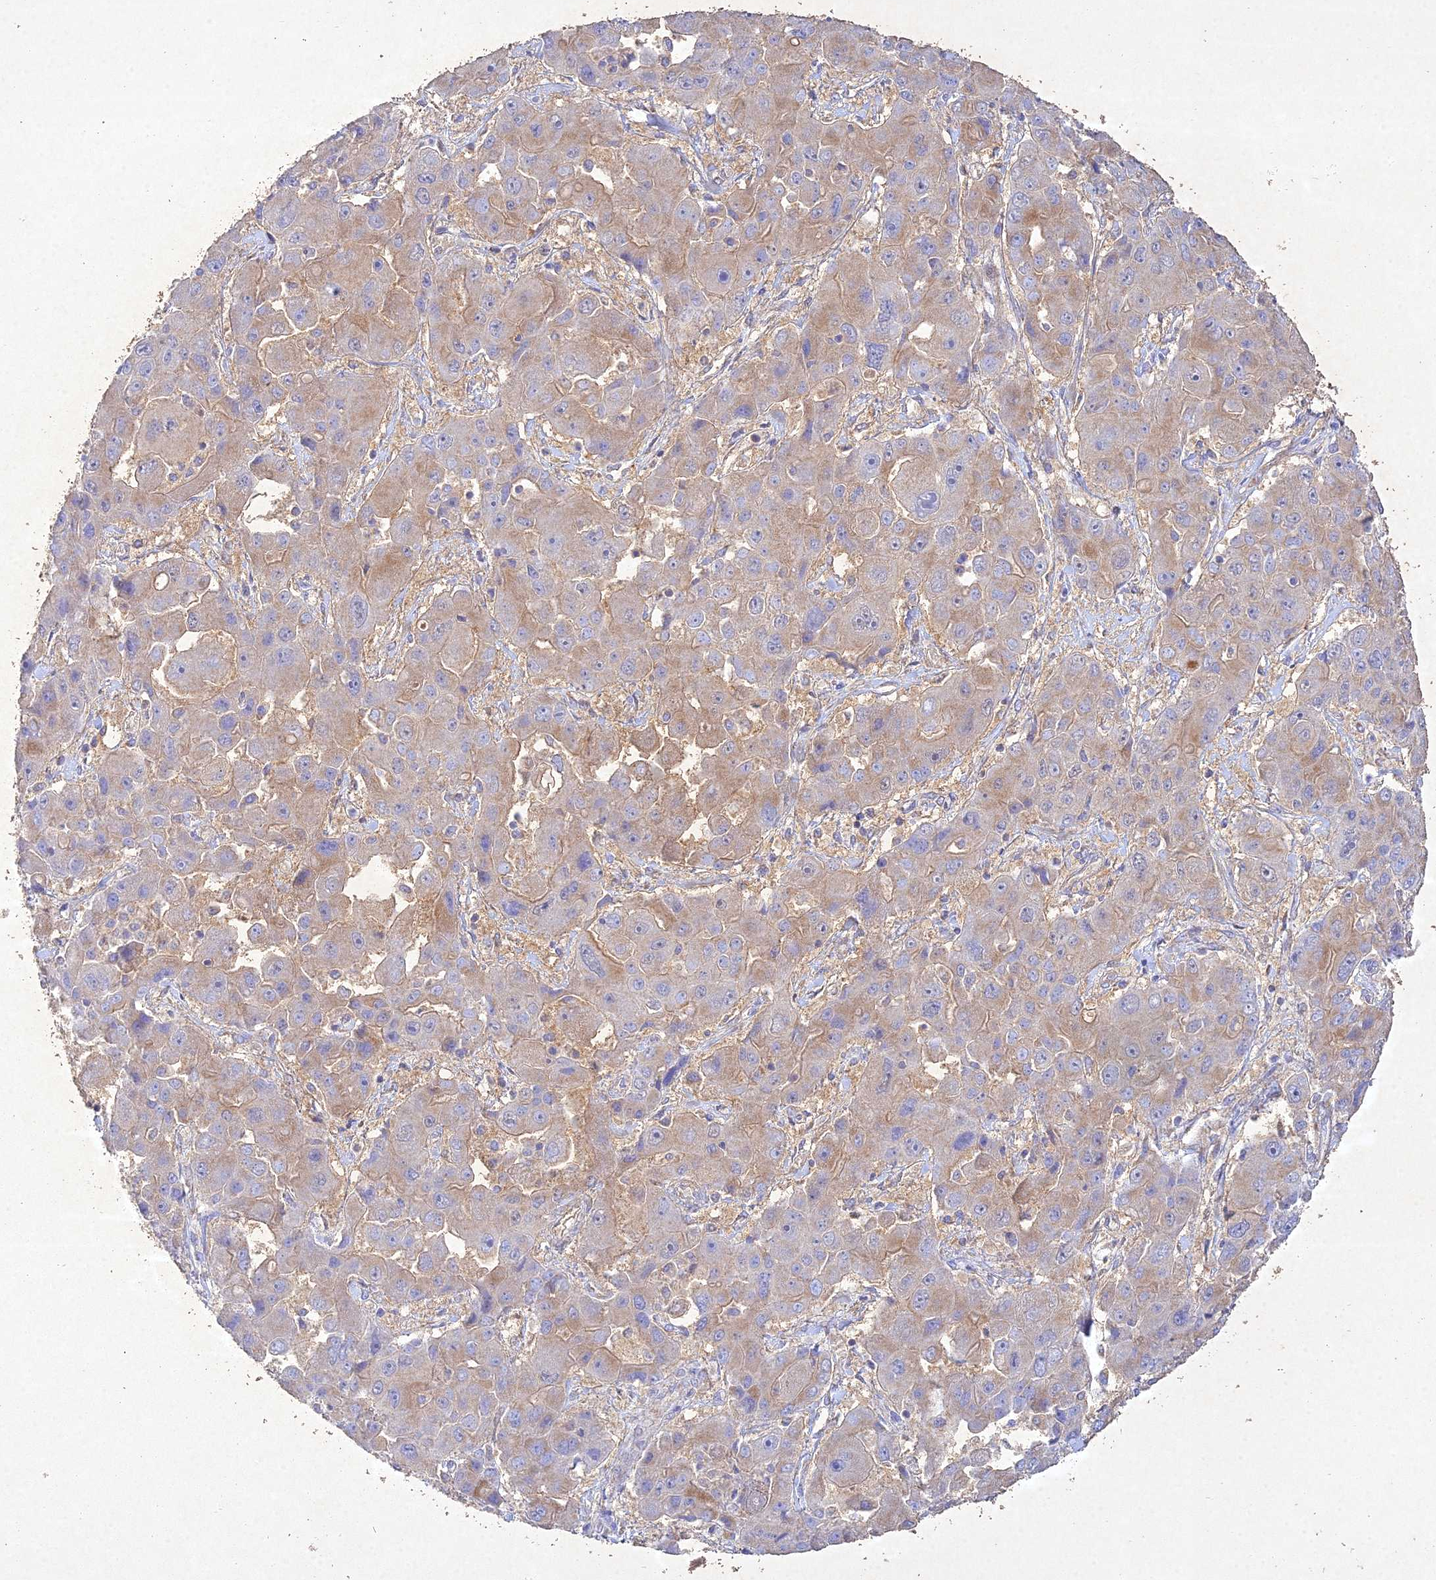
{"staining": {"intensity": "weak", "quantity": ">75%", "location": "cytoplasmic/membranous"}, "tissue": "liver cancer", "cell_type": "Tumor cells", "image_type": "cancer", "snomed": [{"axis": "morphology", "description": "Cholangiocarcinoma"}, {"axis": "topography", "description": "Liver"}], "caption": "Immunohistochemistry (IHC) staining of liver cancer (cholangiocarcinoma), which exhibits low levels of weak cytoplasmic/membranous positivity in approximately >75% of tumor cells indicating weak cytoplasmic/membranous protein positivity. The staining was performed using DAB (brown) for protein detection and nuclei were counterstained in hematoxylin (blue).", "gene": "NDUFV1", "patient": {"sex": "male", "age": 67}}